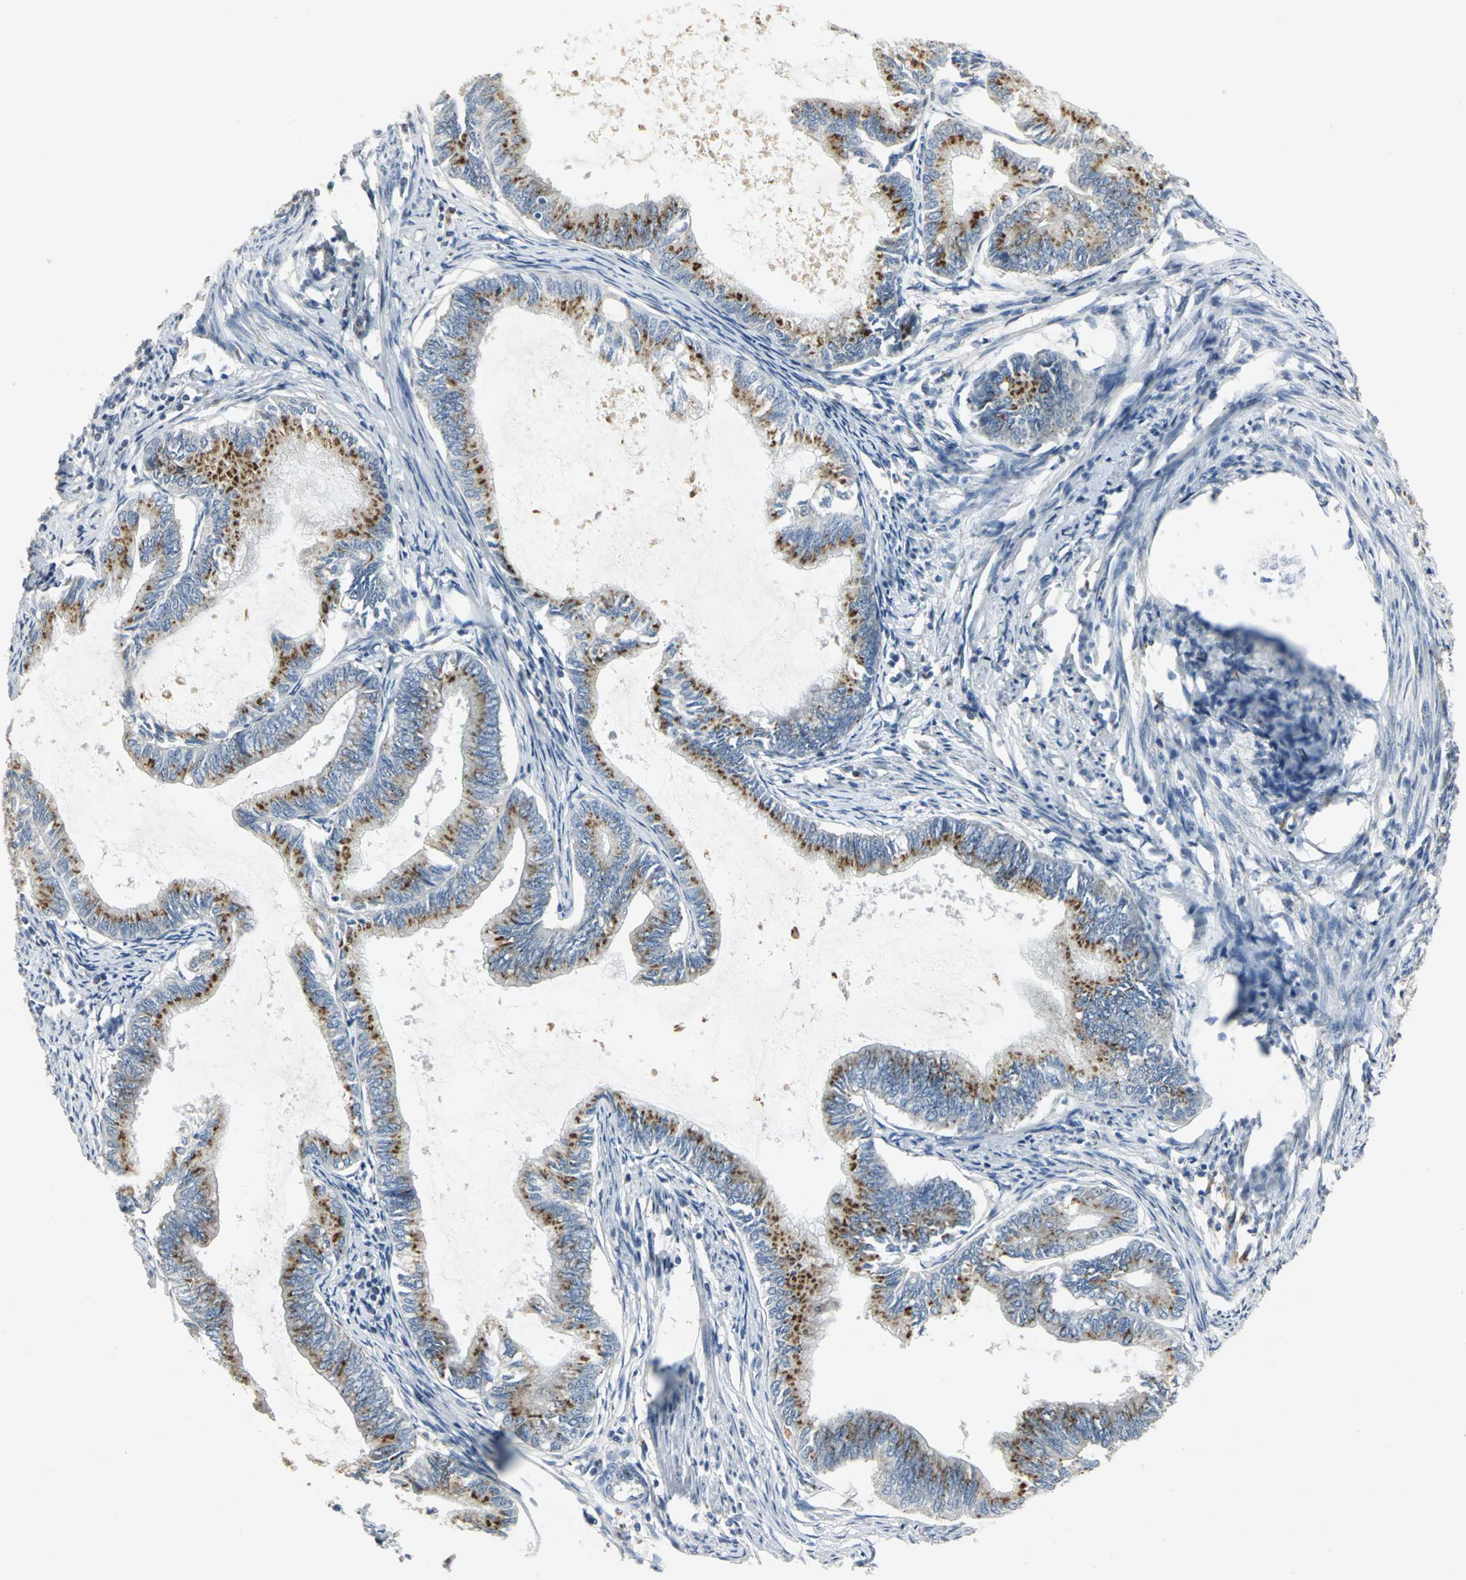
{"staining": {"intensity": "strong", "quantity": ">75%", "location": "cytoplasmic/membranous"}, "tissue": "endometrial cancer", "cell_type": "Tumor cells", "image_type": "cancer", "snomed": [{"axis": "morphology", "description": "Adenocarcinoma, NOS"}, {"axis": "topography", "description": "Endometrium"}], "caption": "This is a photomicrograph of immunohistochemistry (IHC) staining of adenocarcinoma (endometrial), which shows strong expression in the cytoplasmic/membranous of tumor cells.", "gene": "TM9SF2", "patient": {"sex": "female", "age": 86}}